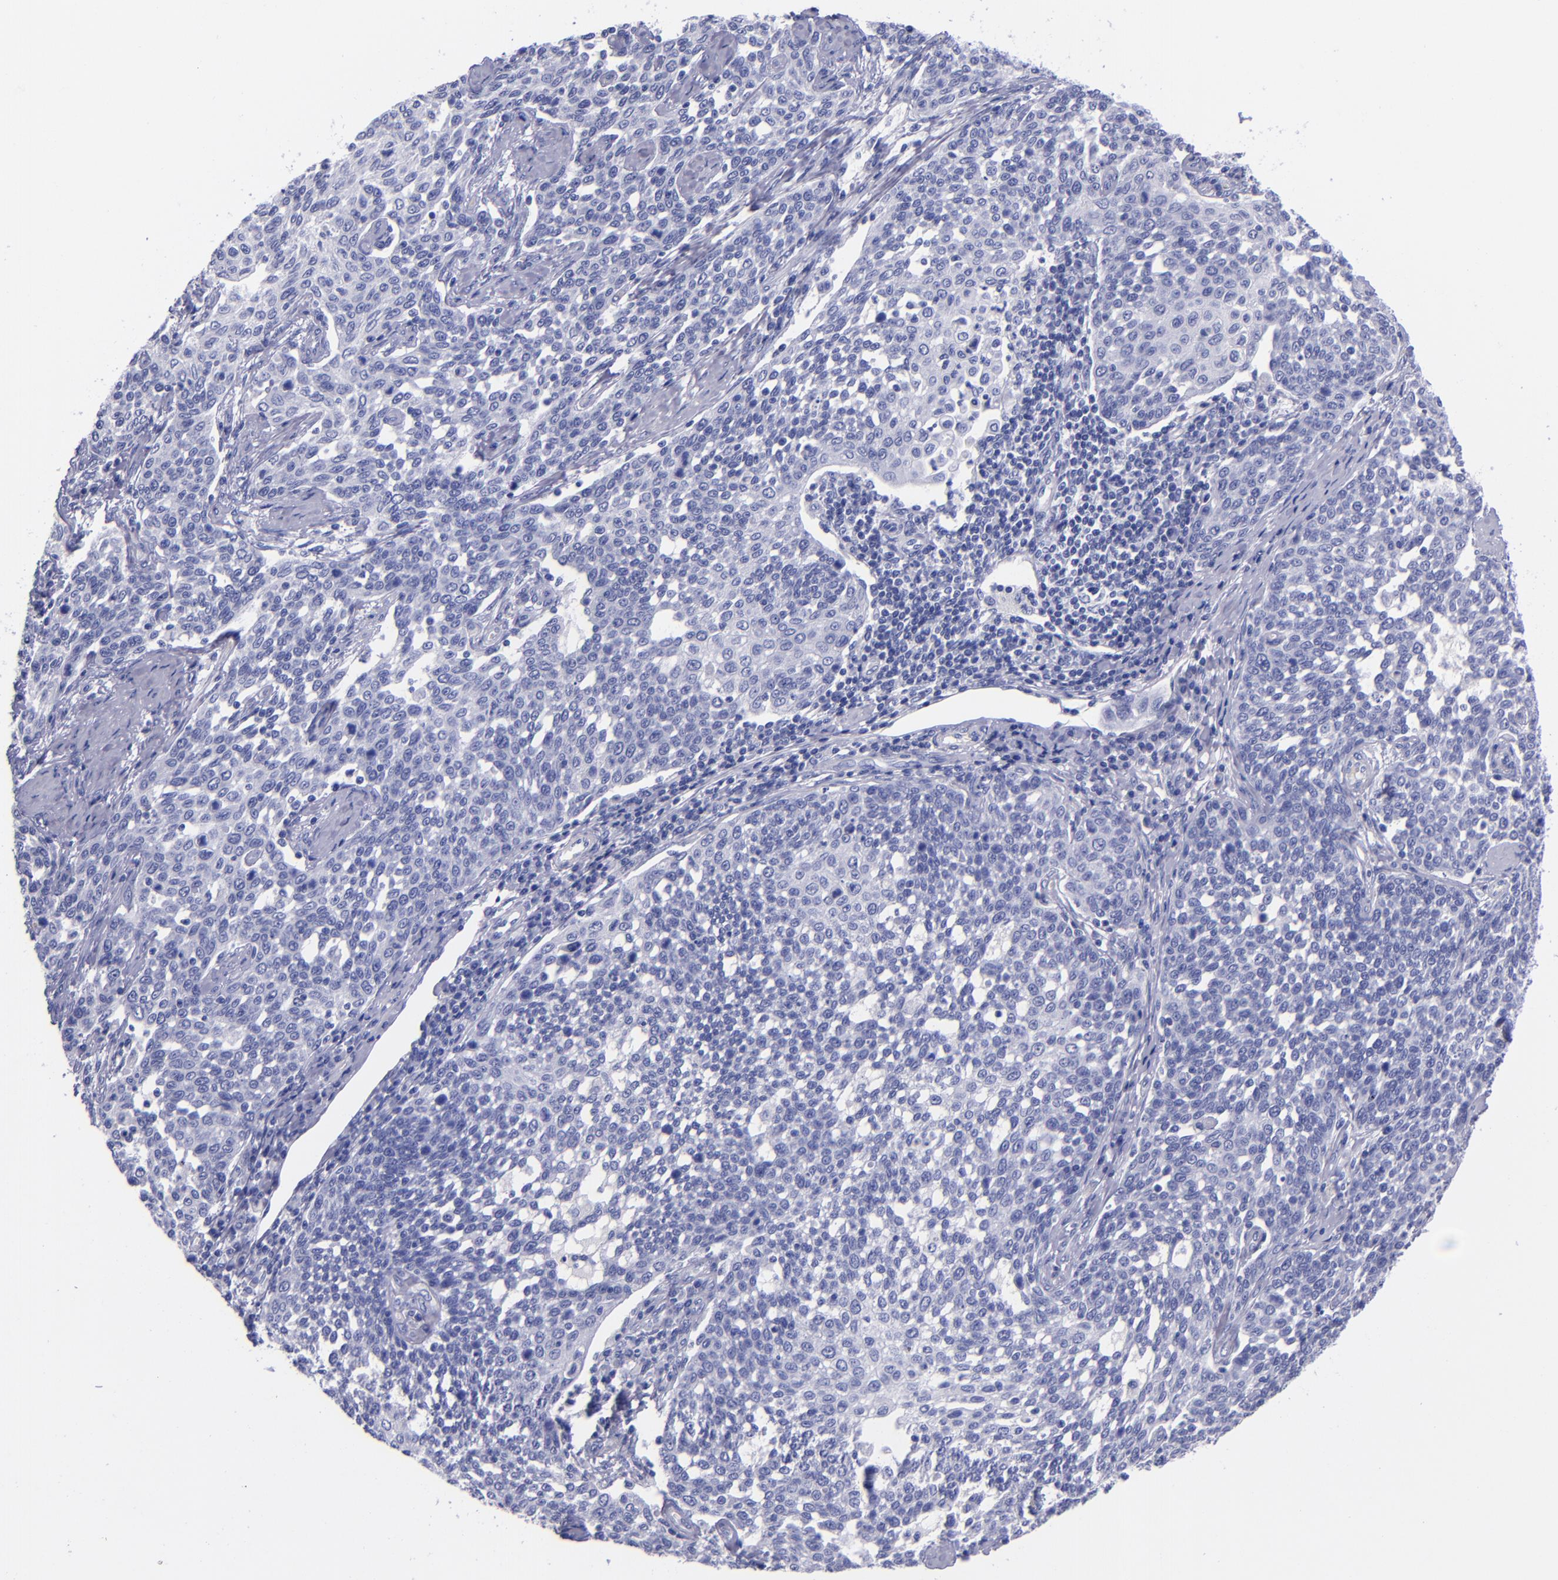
{"staining": {"intensity": "negative", "quantity": "none", "location": "none"}, "tissue": "cervical cancer", "cell_type": "Tumor cells", "image_type": "cancer", "snomed": [{"axis": "morphology", "description": "Squamous cell carcinoma, NOS"}, {"axis": "topography", "description": "Cervix"}], "caption": "Immunohistochemical staining of cervical squamous cell carcinoma exhibits no significant expression in tumor cells.", "gene": "SV2A", "patient": {"sex": "female", "age": 34}}